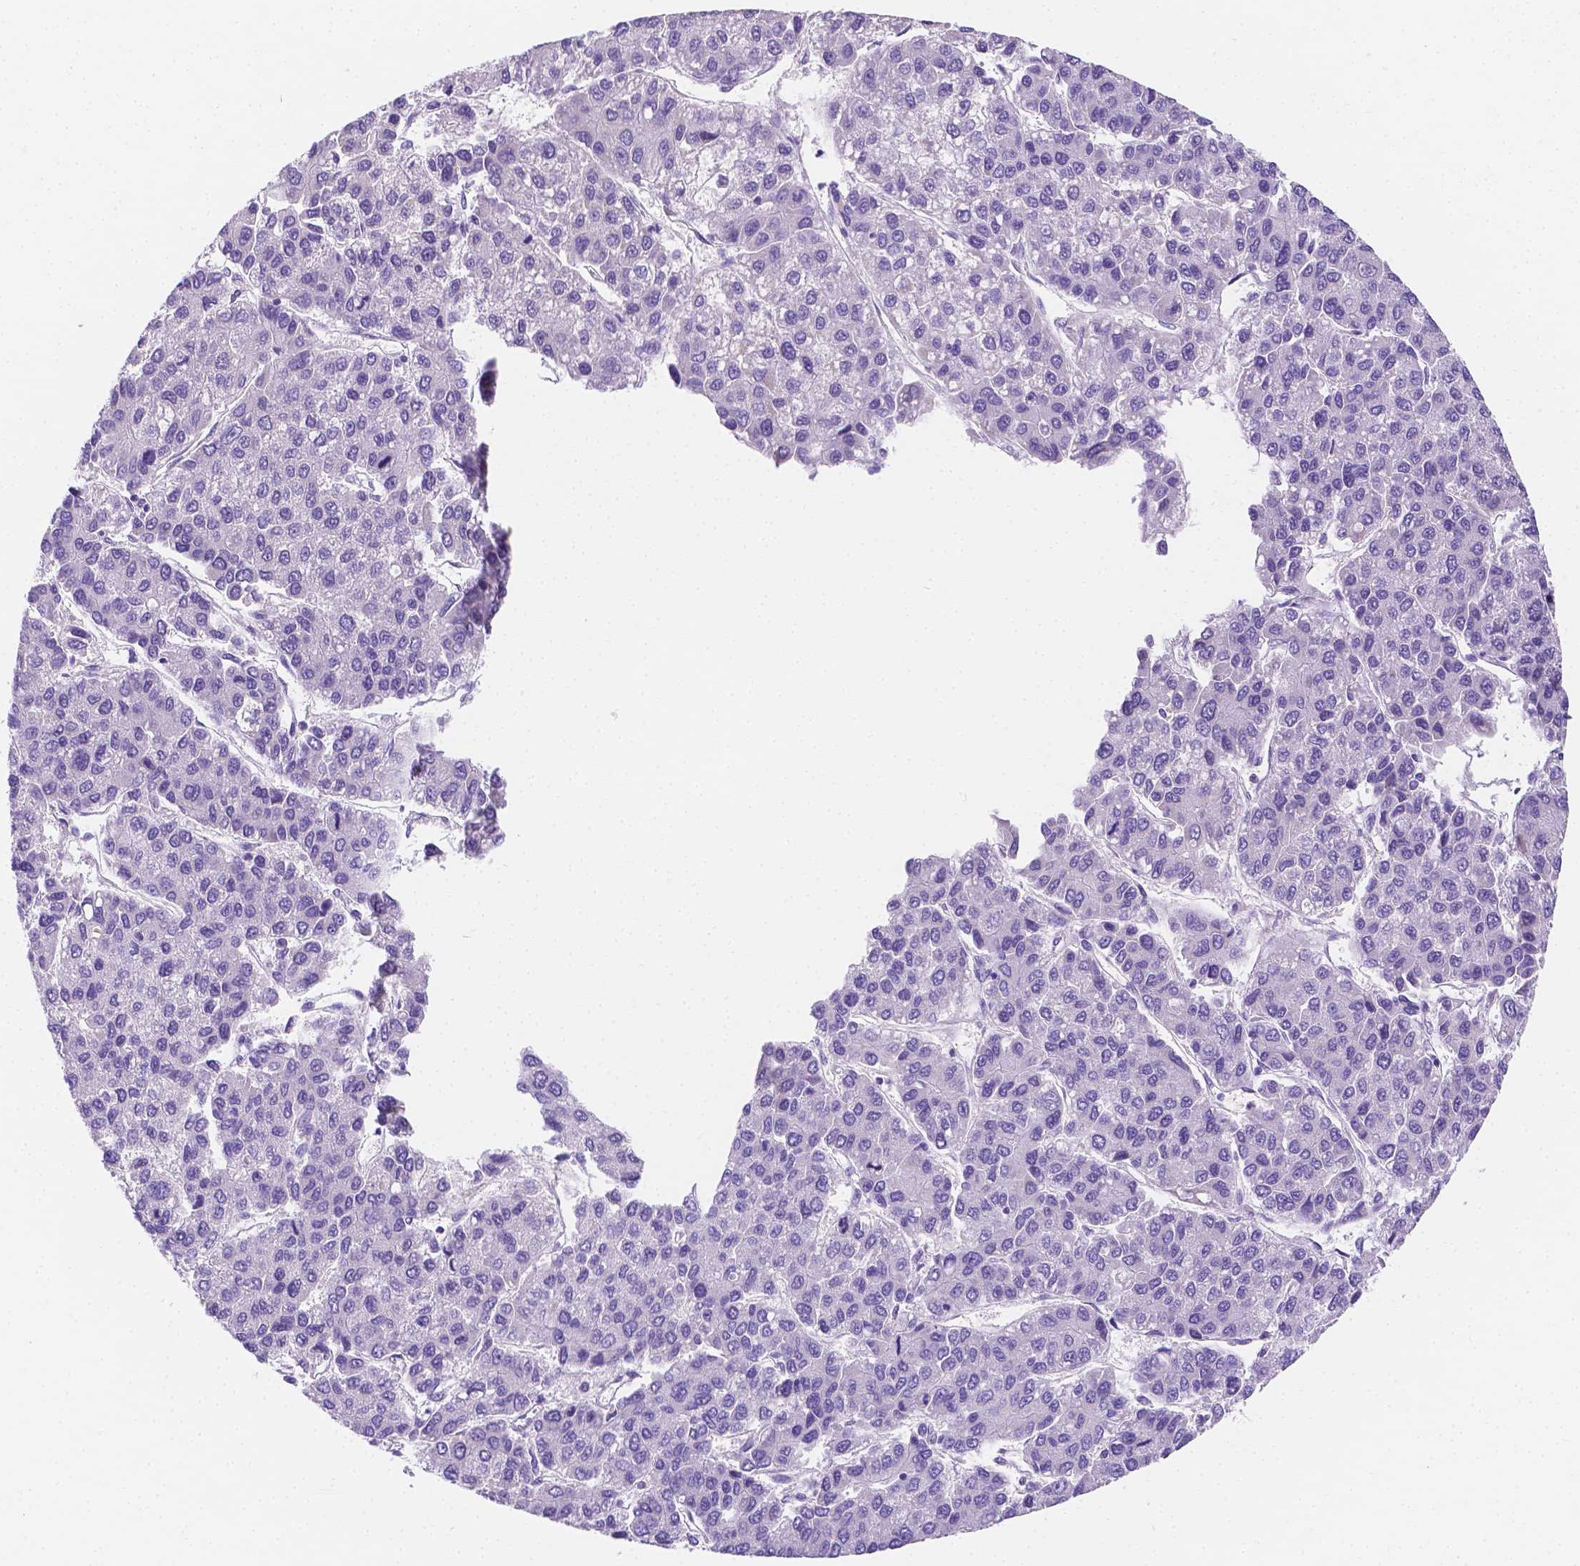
{"staining": {"intensity": "negative", "quantity": "none", "location": "none"}, "tissue": "liver cancer", "cell_type": "Tumor cells", "image_type": "cancer", "snomed": [{"axis": "morphology", "description": "Carcinoma, Hepatocellular, NOS"}, {"axis": "topography", "description": "Liver"}], "caption": "The immunohistochemistry (IHC) image has no significant expression in tumor cells of liver cancer tissue.", "gene": "SGTB", "patient": {"sex": "female", "age": 66}}